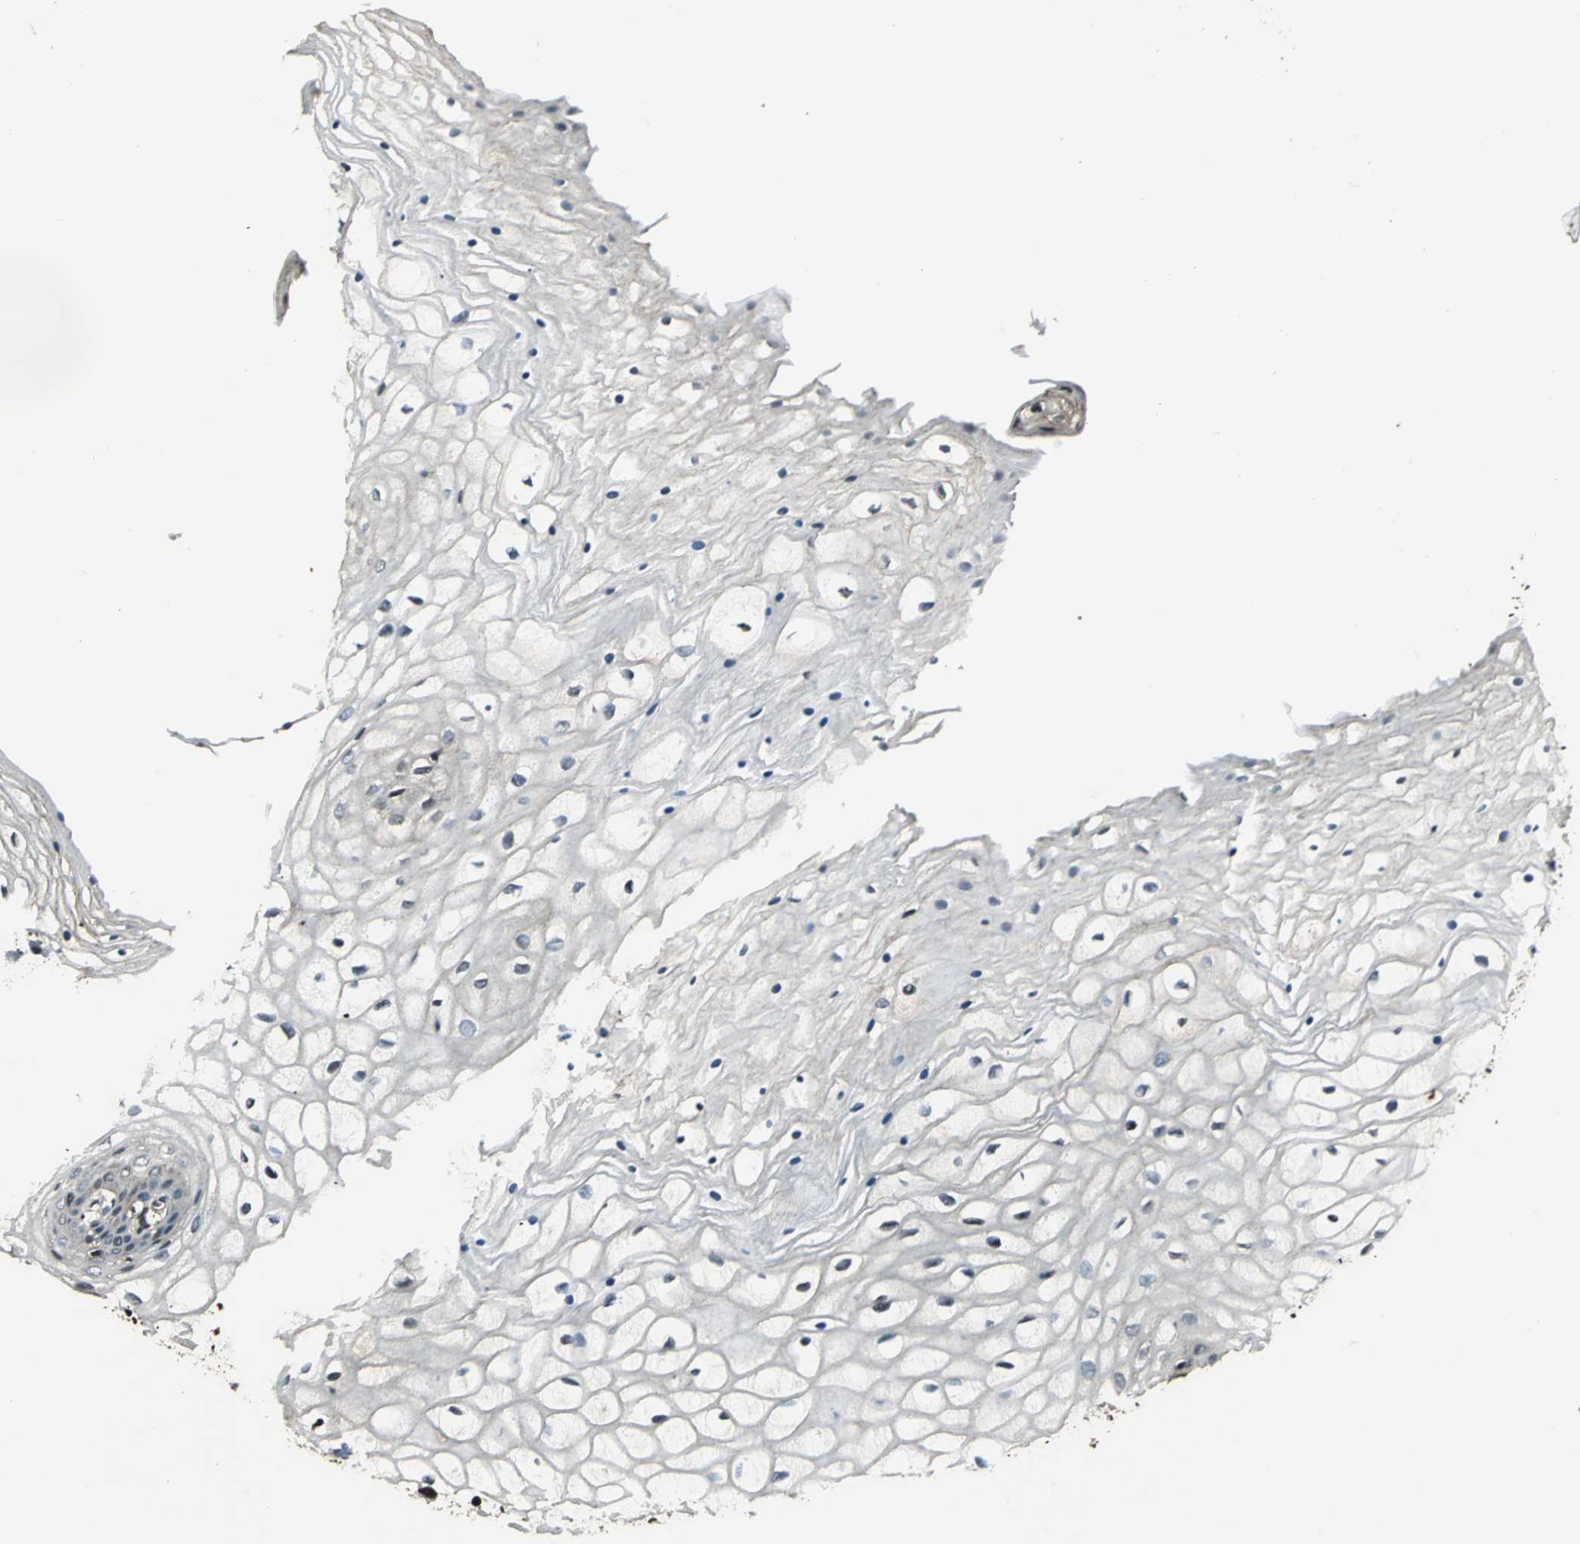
{"staining": {"intensity": "weak", "quantity": "<25%", "location": "cytoplasmic/membranous"}, "tissue": "vagina", "cell_type": "Squamous epithelial cells", "image_type": "normal", "snomed": [{"axis": "morphology", "description": "Normal tissue, NOS"}, {"axis": "topography", "description": "Vagina"}], "caption": "Photomicrograph shows no significant protein expression in squamous epithelial cells of benign vagina.", "gene": "PPP1R13L", "patient": {"sex": "female", "age": 34}}